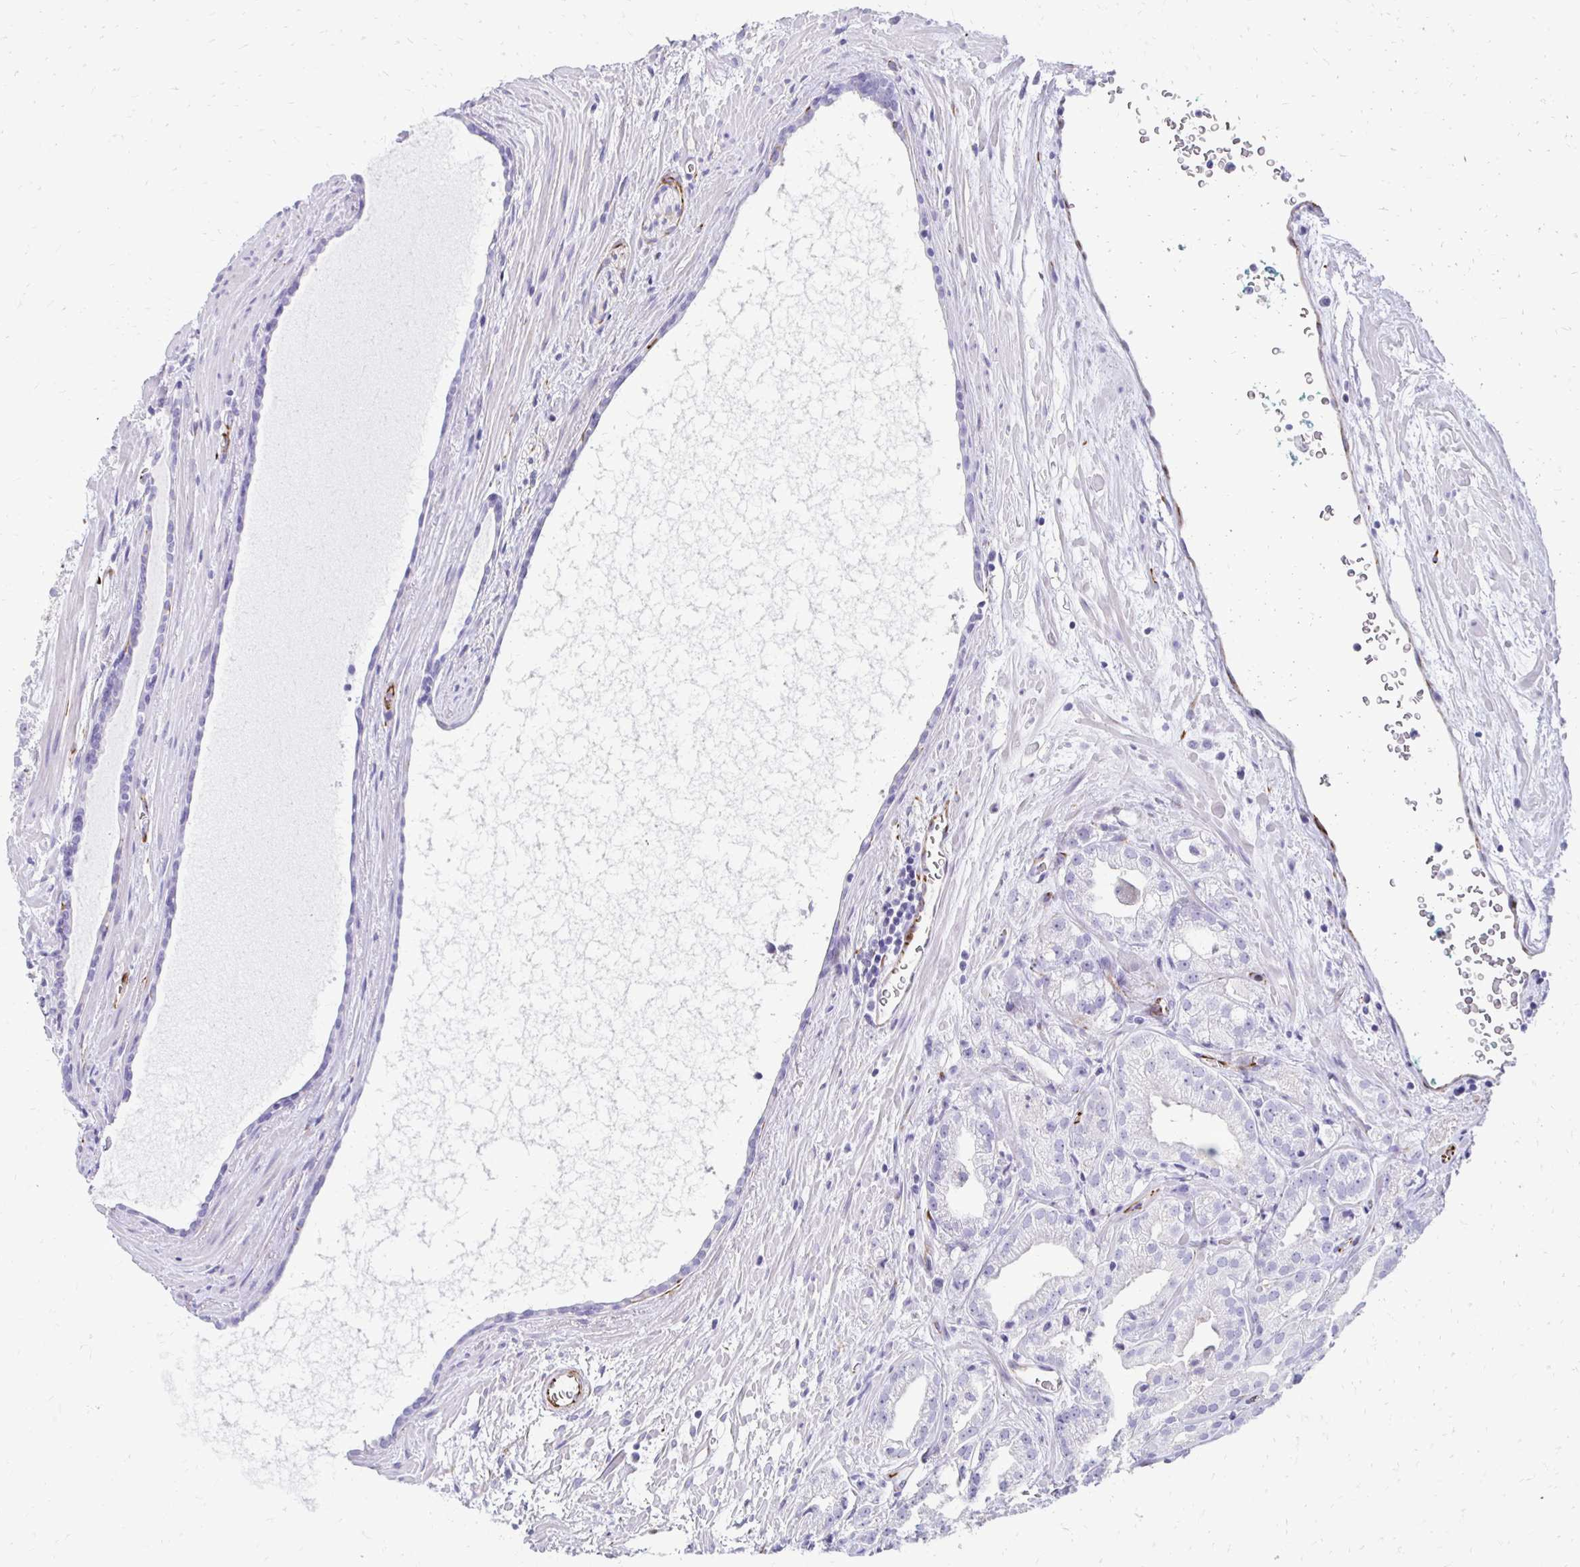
{"staining": {"intensity": "negative", "quantity": "none", "location": "none"}, "tissue": "prostate cancer", "cell_type": "Tumor cells", "image_type": "cancer", "snomed": [{"axis": "morphology", "description": "Adenocarcinoma, High grade"}, {"axis": "topography", "description": "Prostate"}], "caption": "This is an immunohistochemistry photomicrograph of prostate adenocarcinoma (high-grade). There is no positivity in tumor cells.", "gene": "TMEM54", "patient": {"sex": "male", "age": 68}}